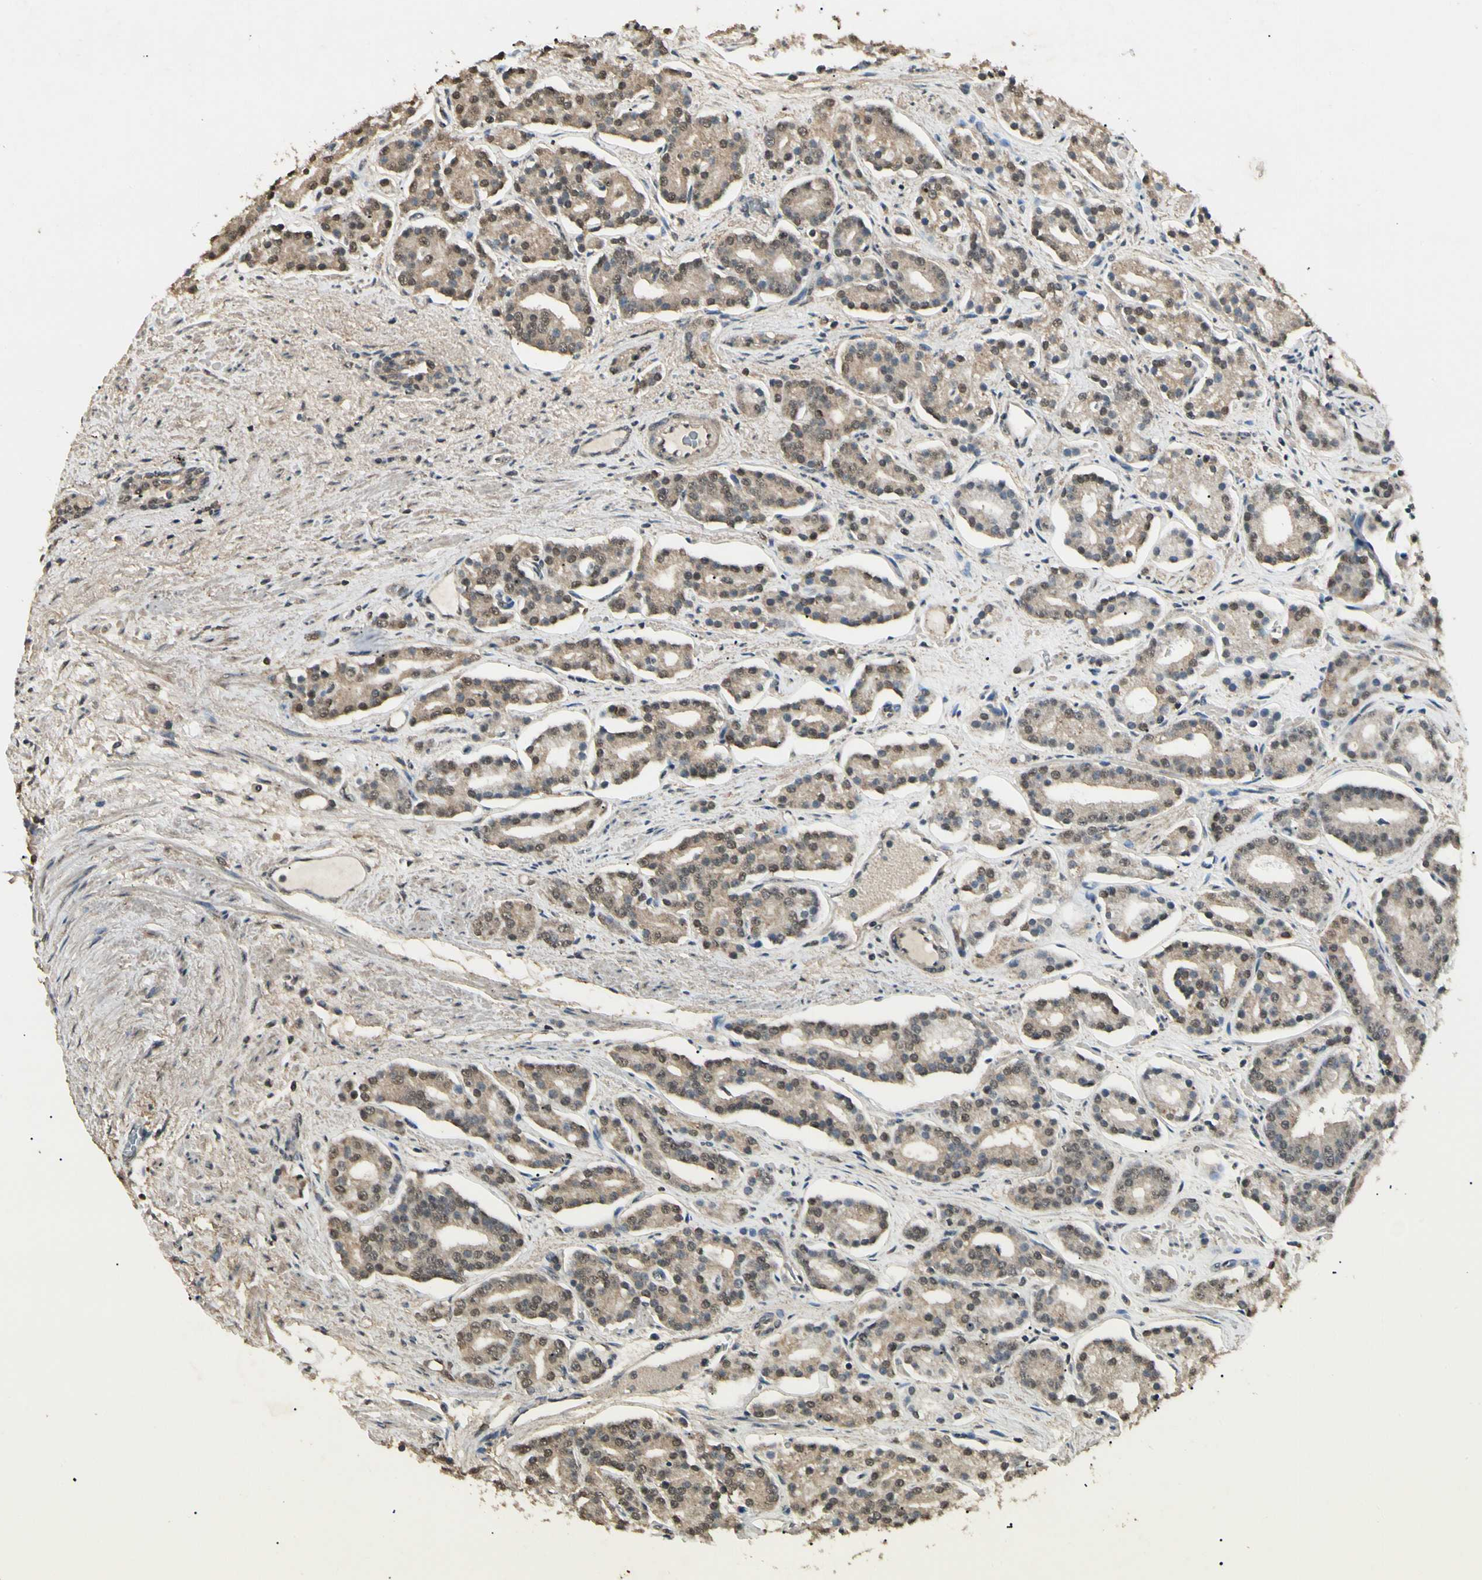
{"staining": {"intensity": "weak", "quantity": ">75%", "location": "cytoplasmic/membranous,nuclear"}, "tissue": "prostate cancer", "cell_type": "Tumor cells", "image_type": "cancer", "snomed": [{"axis": "morphology", "description": "Adenocarcinoma, Low grade"}, {"axis": "topography", "description": "Prostate"}], "caption": "Immunohistochemical staining of prostate cancer (low-grade adenocarcinoma) shows low levels of weak cytoplasmic/membranous and nuclear protein staining in approximately >75% of tumor cells. (Stains: DAB (3,3'-diaminobenzidine) in brown, nuclei in blue, Microscopy: brightfield microscopy at high magnification).", "gene": "SGCA", "patient": {"sex": "male", "age": 63}}